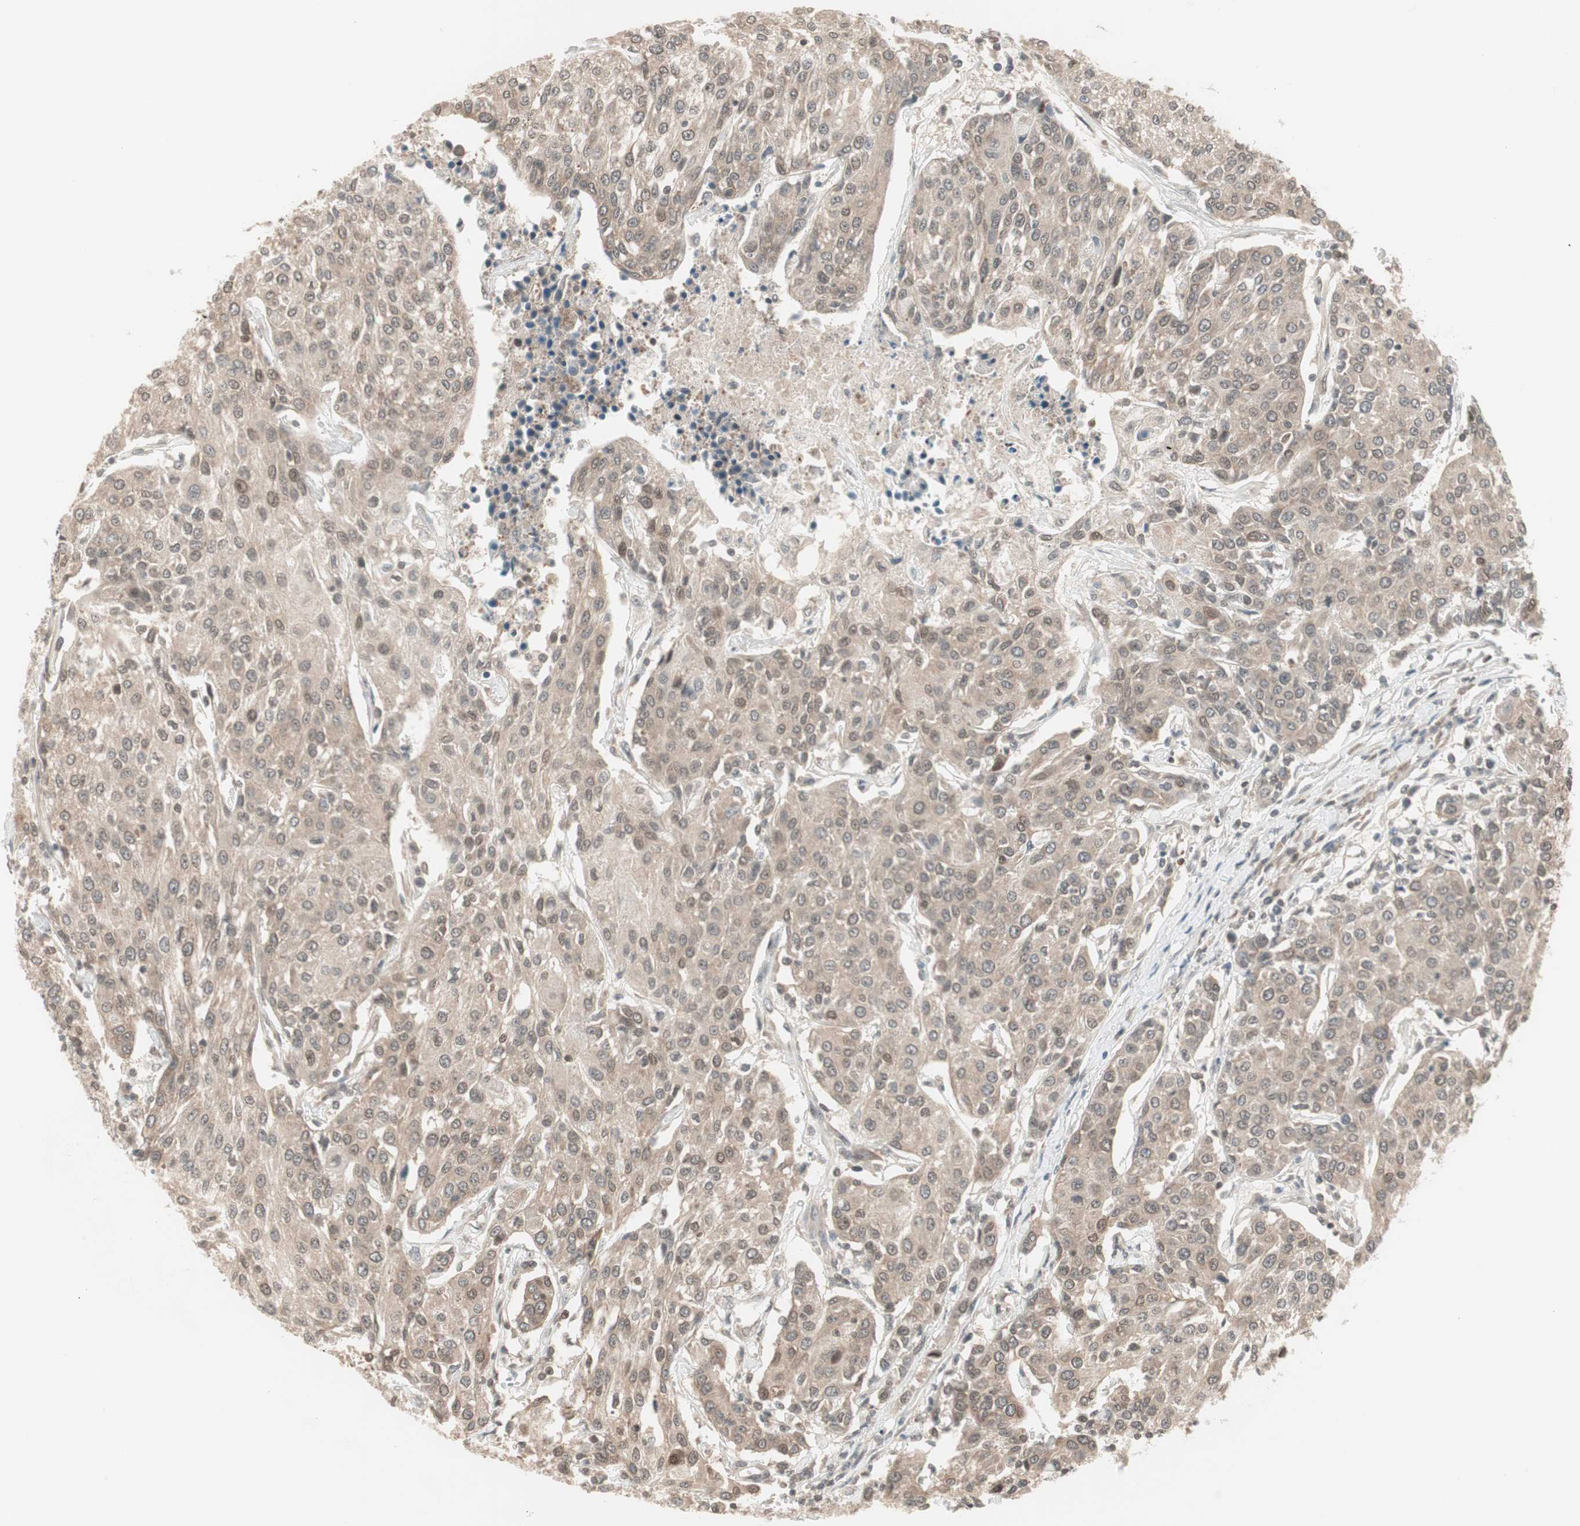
{"staining": {"intensity": "weak", "quantity": ">75%", "location": "cytoplasmic/membranous"}, "tissue": "urothelial cancer", "cell_type": "Tumor cells", "image_type": "cancer", "snomed": [{"axis": "morphology", "description": "Urothelial carcinoma, High grade"}, {"axis": "topography", "description": "Urinary bladder"}], "caption": "This is a photomicrograph of immunohistochemistry staining of high-grade urothelial carcinoma, which shows weak positivity in the cytoplasmic/membranous of tumor cells.", "gene": "UBE2I", "patient": {"sex": "female", "age": 85}}